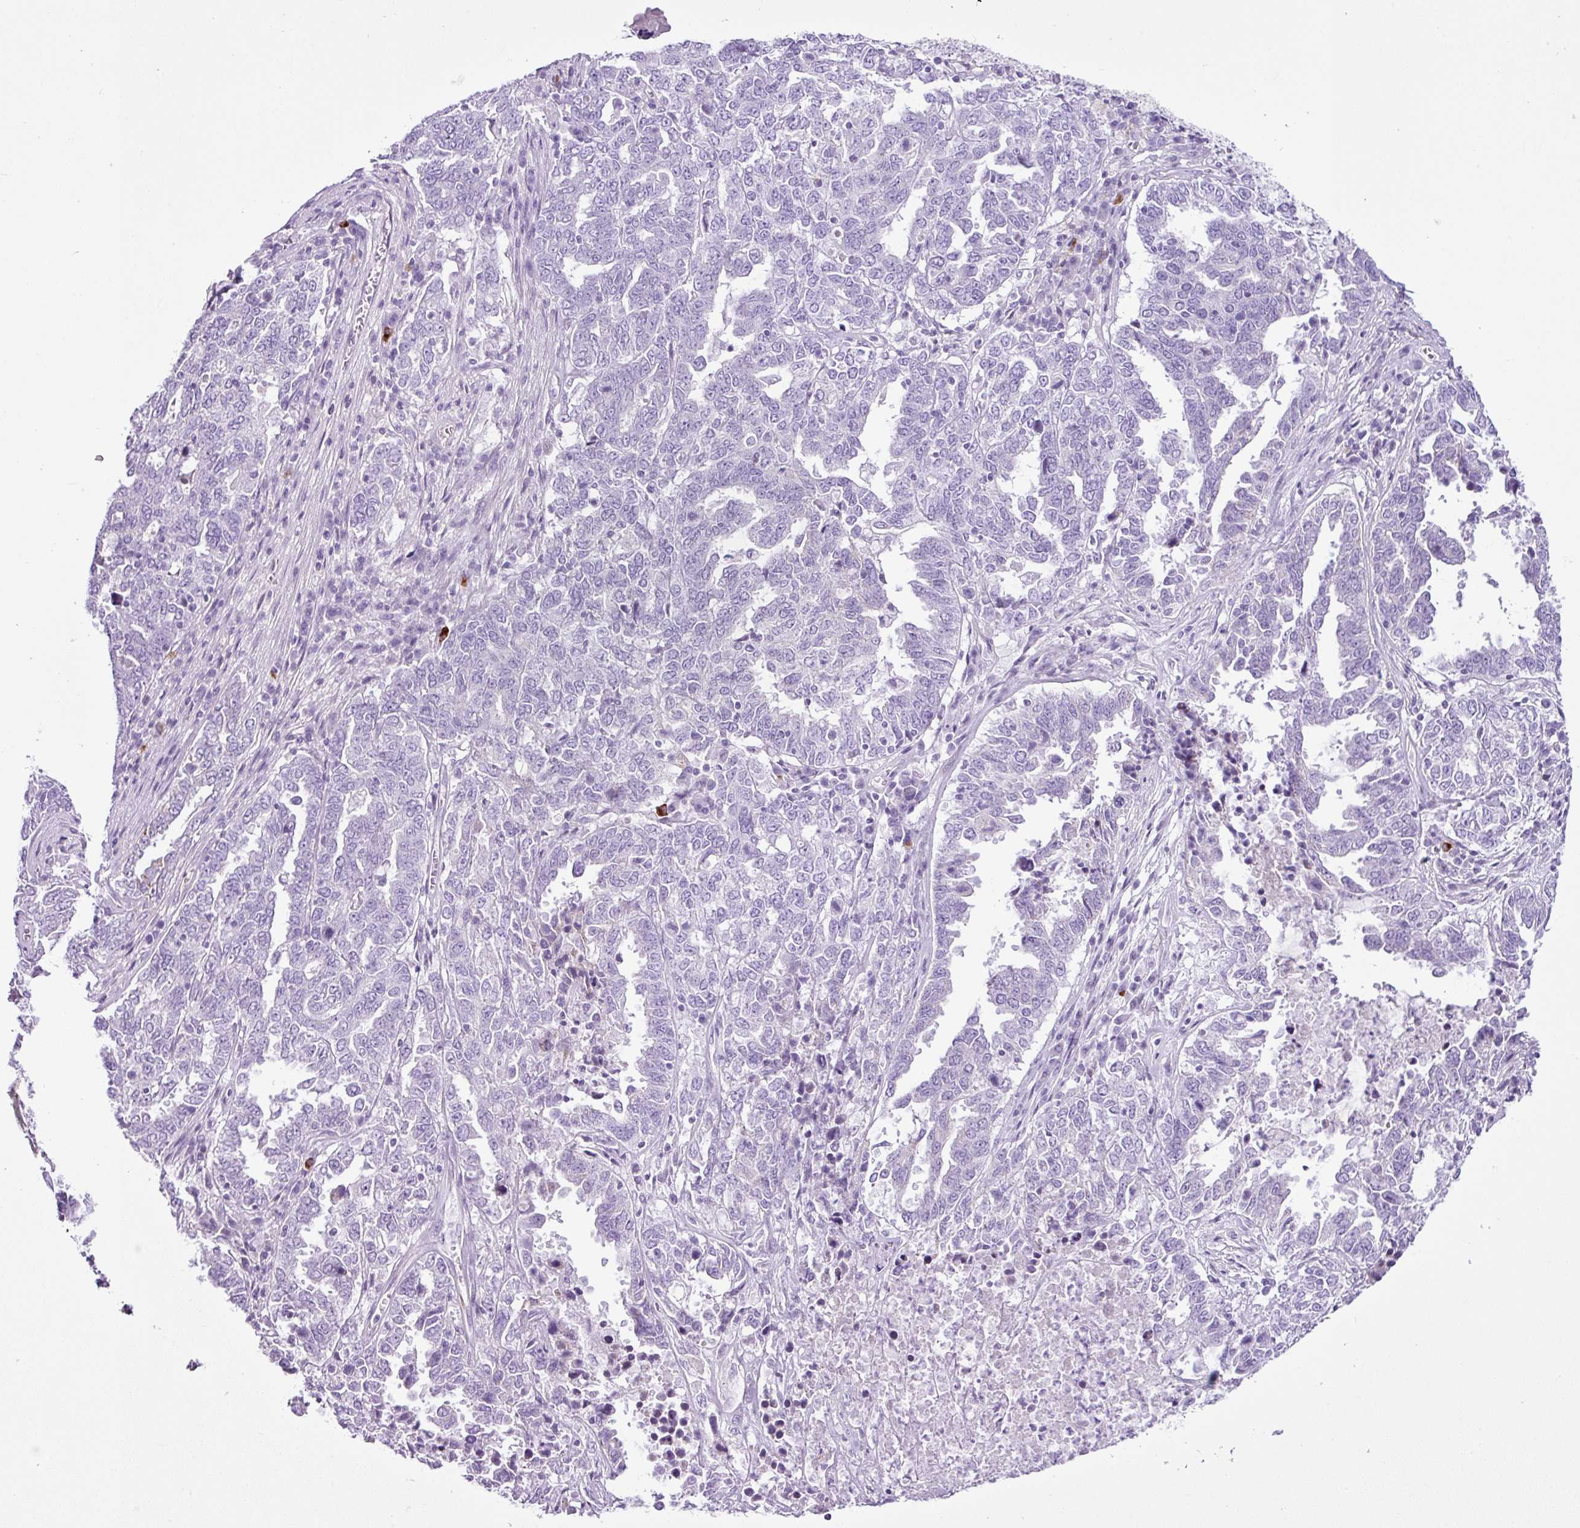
{"staining": {"intensity": "negative", "quantity": "none", "location": "none"}, "tissue": "ovarian cancer", "cell_type": "Tumor cells", "image_type": "cancer", "snomed": [{"axis": "morphology", "description": "Carcinoma, endometroid"}, {"axis": "topography", "description": "Ovary"}], "caption": "IHC histopathology image of ovarian cancer stained for a protein (brown), which demonstrates no expression in tumor cells.", "gene": "LILRB4", "patient": {"sex": "female", "age": 62}}